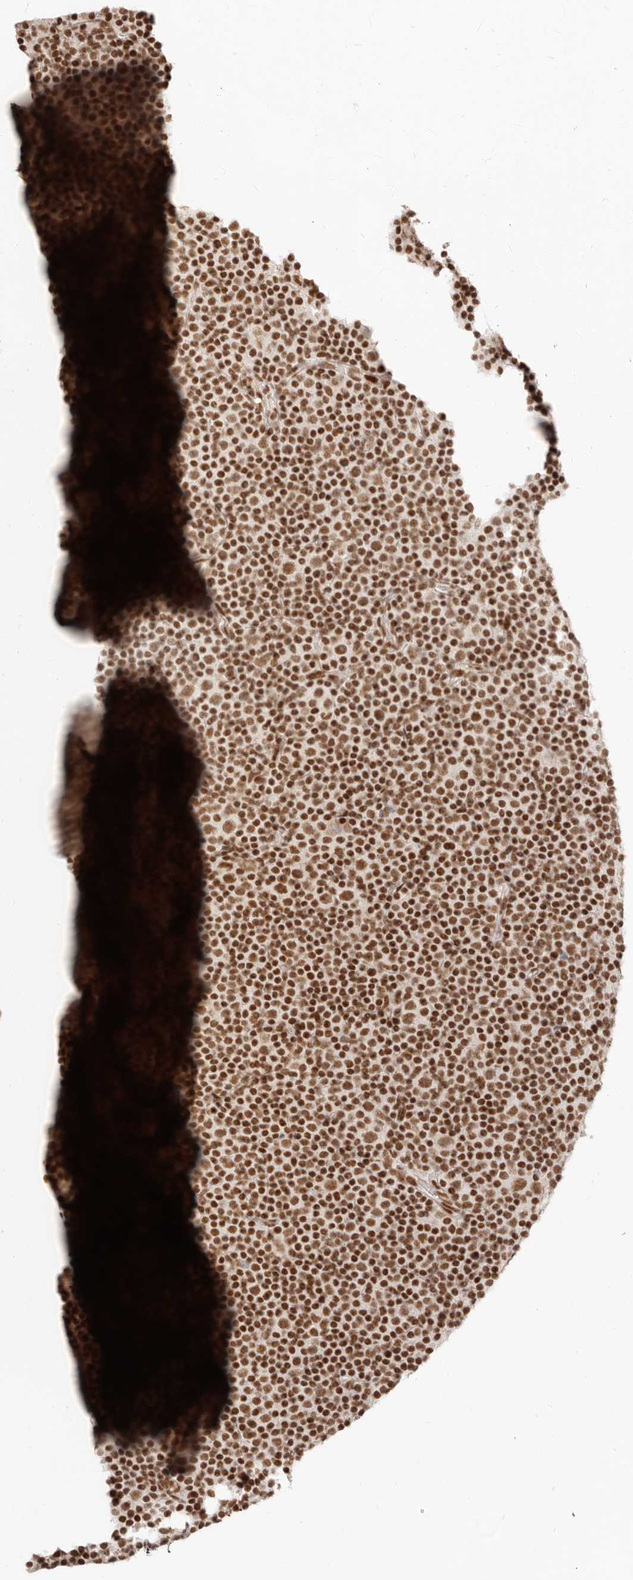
{"staining": {"intensity": "strong", "quantity": ">75%", "location": "nuclear"}, "tissue": "lymphoma", "cell_type": "Tumor cells", "image_type": "cancer", "snomed": [{"axis": "morphology", "description": "Malignant lymphoma, non-Hodgkin's type, Low grade"}, {"axis": "topography", "description": "Lymph node"}], "caption": "The micrograph exhibits immunohistochemical staining of lymphoma. There is strong nuclear expression is seen in approximately >75% of tumor cells.", "gene": "GABPA", "patient": {"sex": "female", "age": 67}}